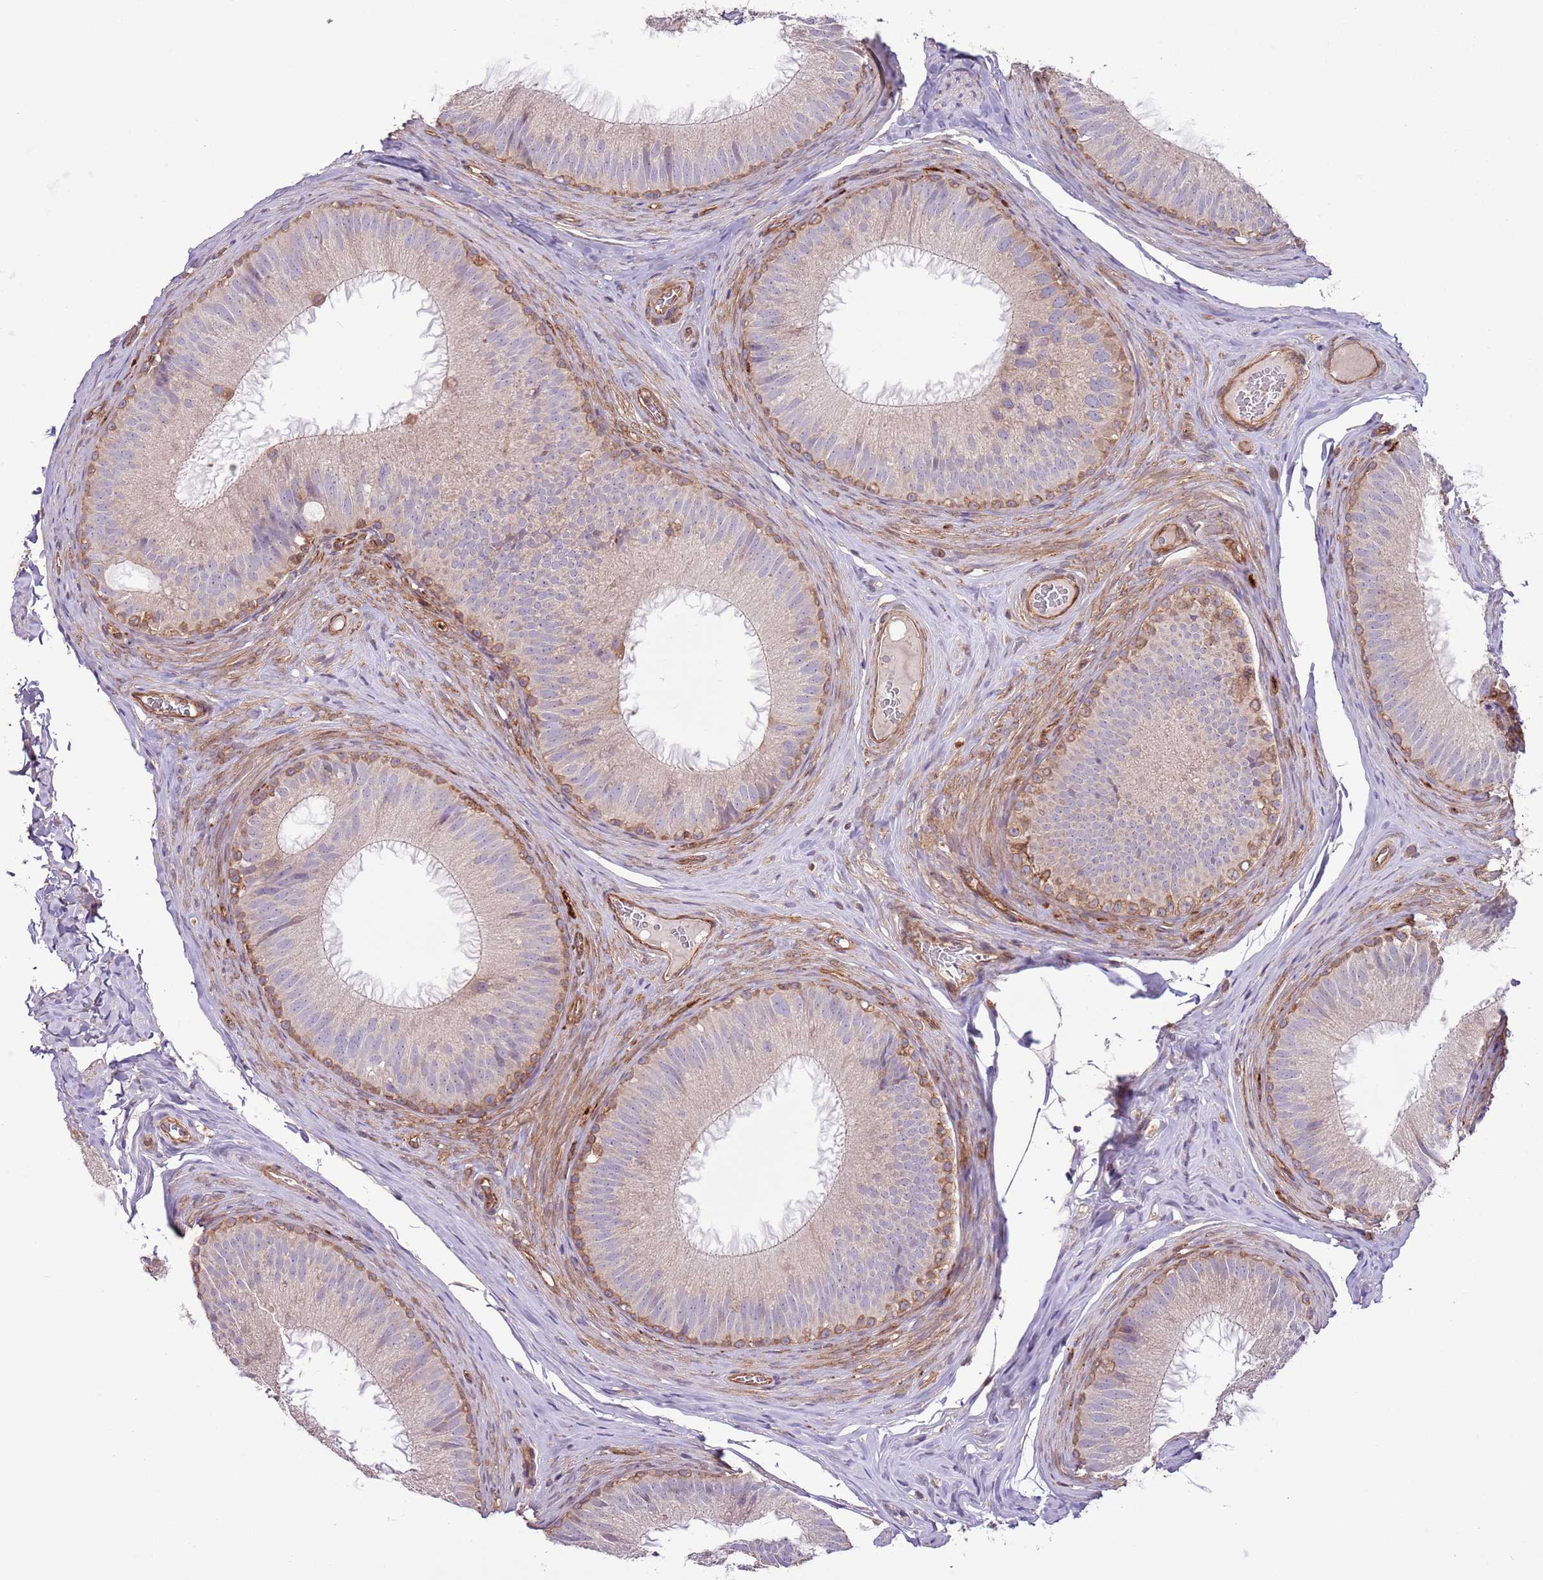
{"staining": {"intensity": "moderate", "quantity": "<25%", "location": "cytoplasmic/membranous"}, "tissue": "epididymis", "cell_type": "Glandular cells", "image_type": "normal", "snomed": [{"axis": "morphology", "description": "Normal tissue, NOS"}, {"axis": "topography", "description": "Epididymis"}], "caption": "Immunohistochemistry micrograph of unremarkable epididymis: epididymis stained using immunohistochemistry (IHC) shows low levels of moderate protein expression localized specifically in the cytoplasmic/membranous of glandular cells, appearing as a cytoplasmic/membranous brown color.", "gene": "LPIN2", "patient": {"sex": "male", "age": 34}}